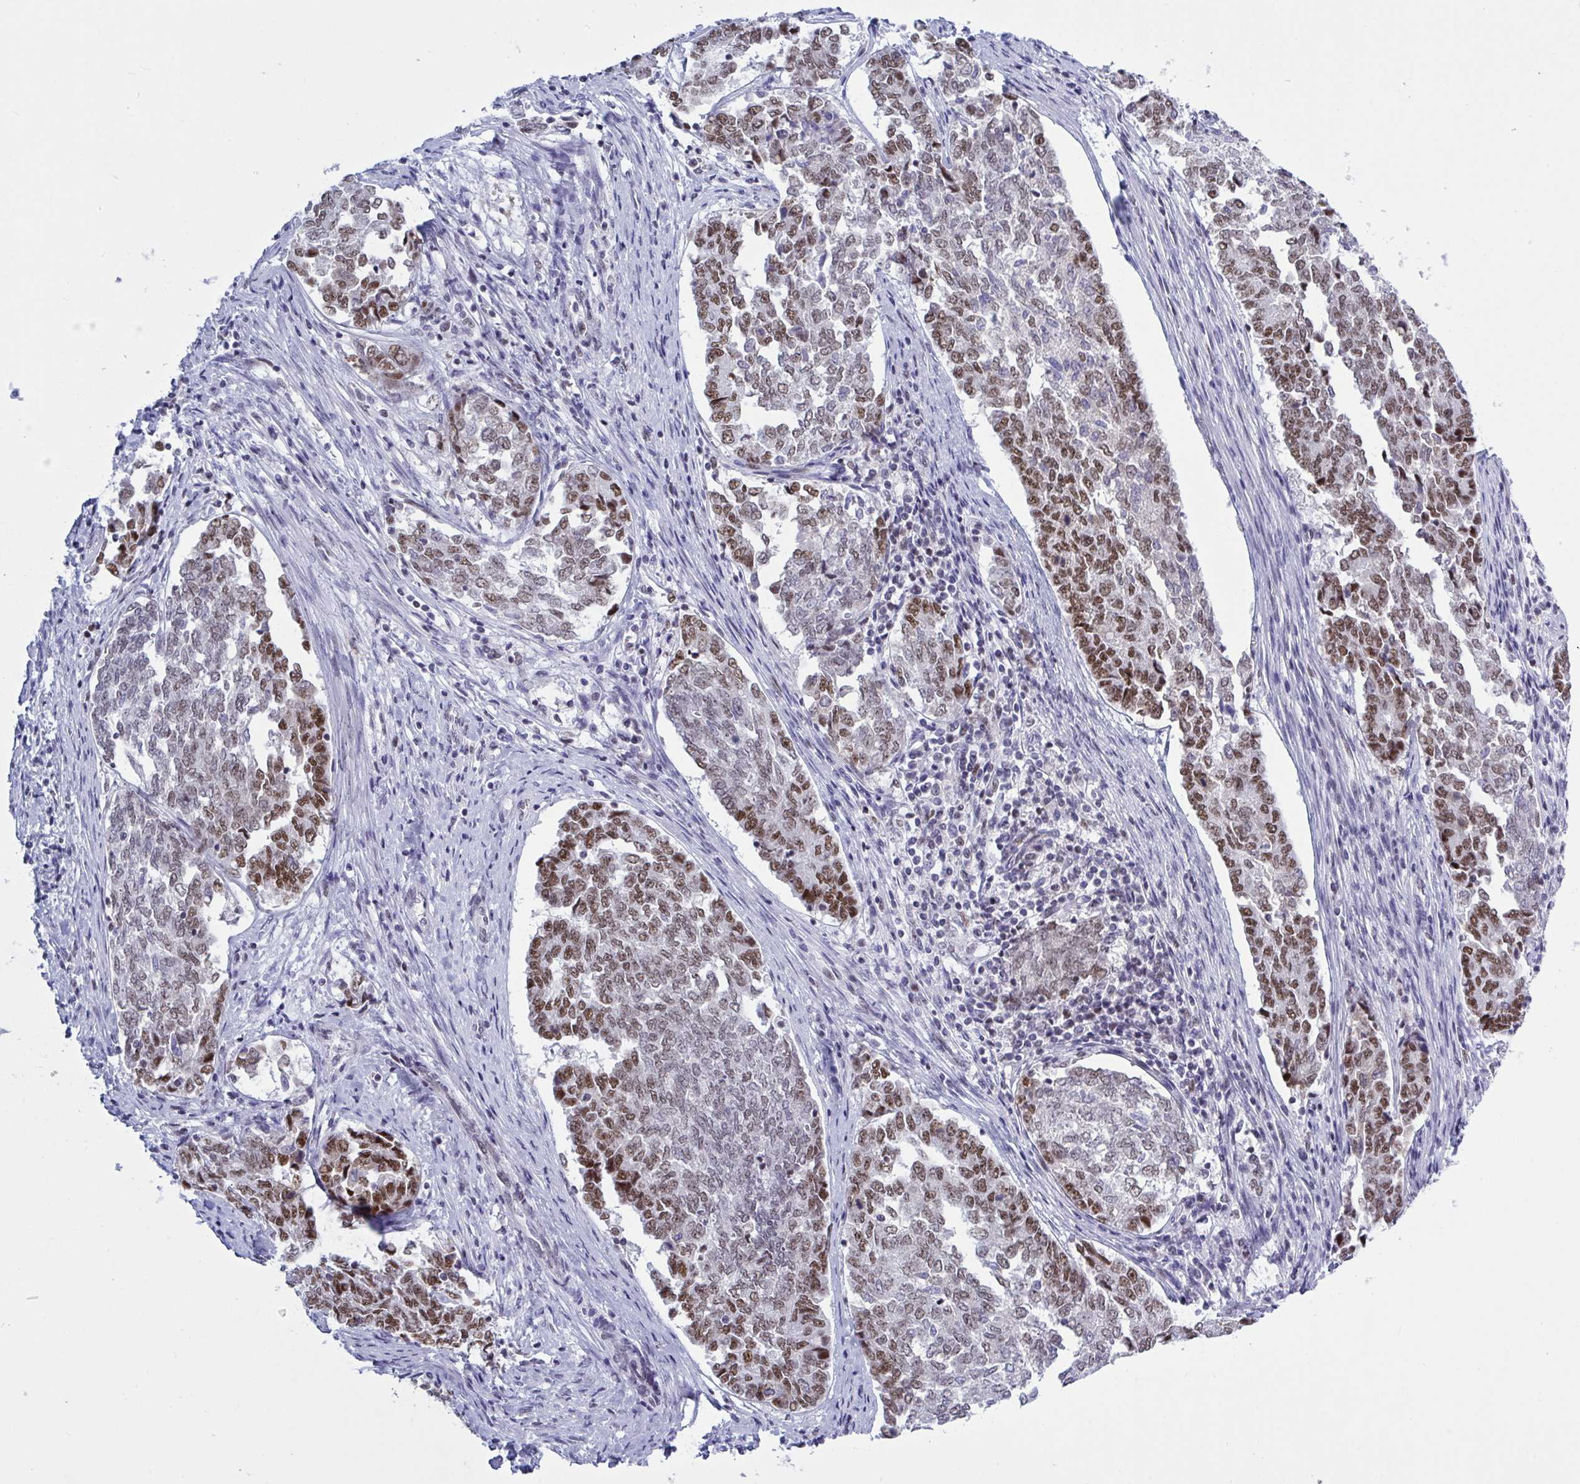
{"staining": {"intensity": "moderate", "quantity": "25%-75%", "location": "nuclear"}, "tissue": "endometrial cancer", "cell_type": "Tumor cells", "image_type": "cancer", "snomed": [{"axis": "morphology", "description": "Adenocarcinoma, NOS"}, {"axis": "topography", "description": "Endometrium"}], "caption": "Tumor cells exhibit moderate nuclear expression in approximately 25%-75% of cells in endometrial adenocarcinoma. (Brightfield microscopy of DAB IHC at high magnification).", "gene": "PPP1R10", "patient": {"sex": "female", "age": 80}}